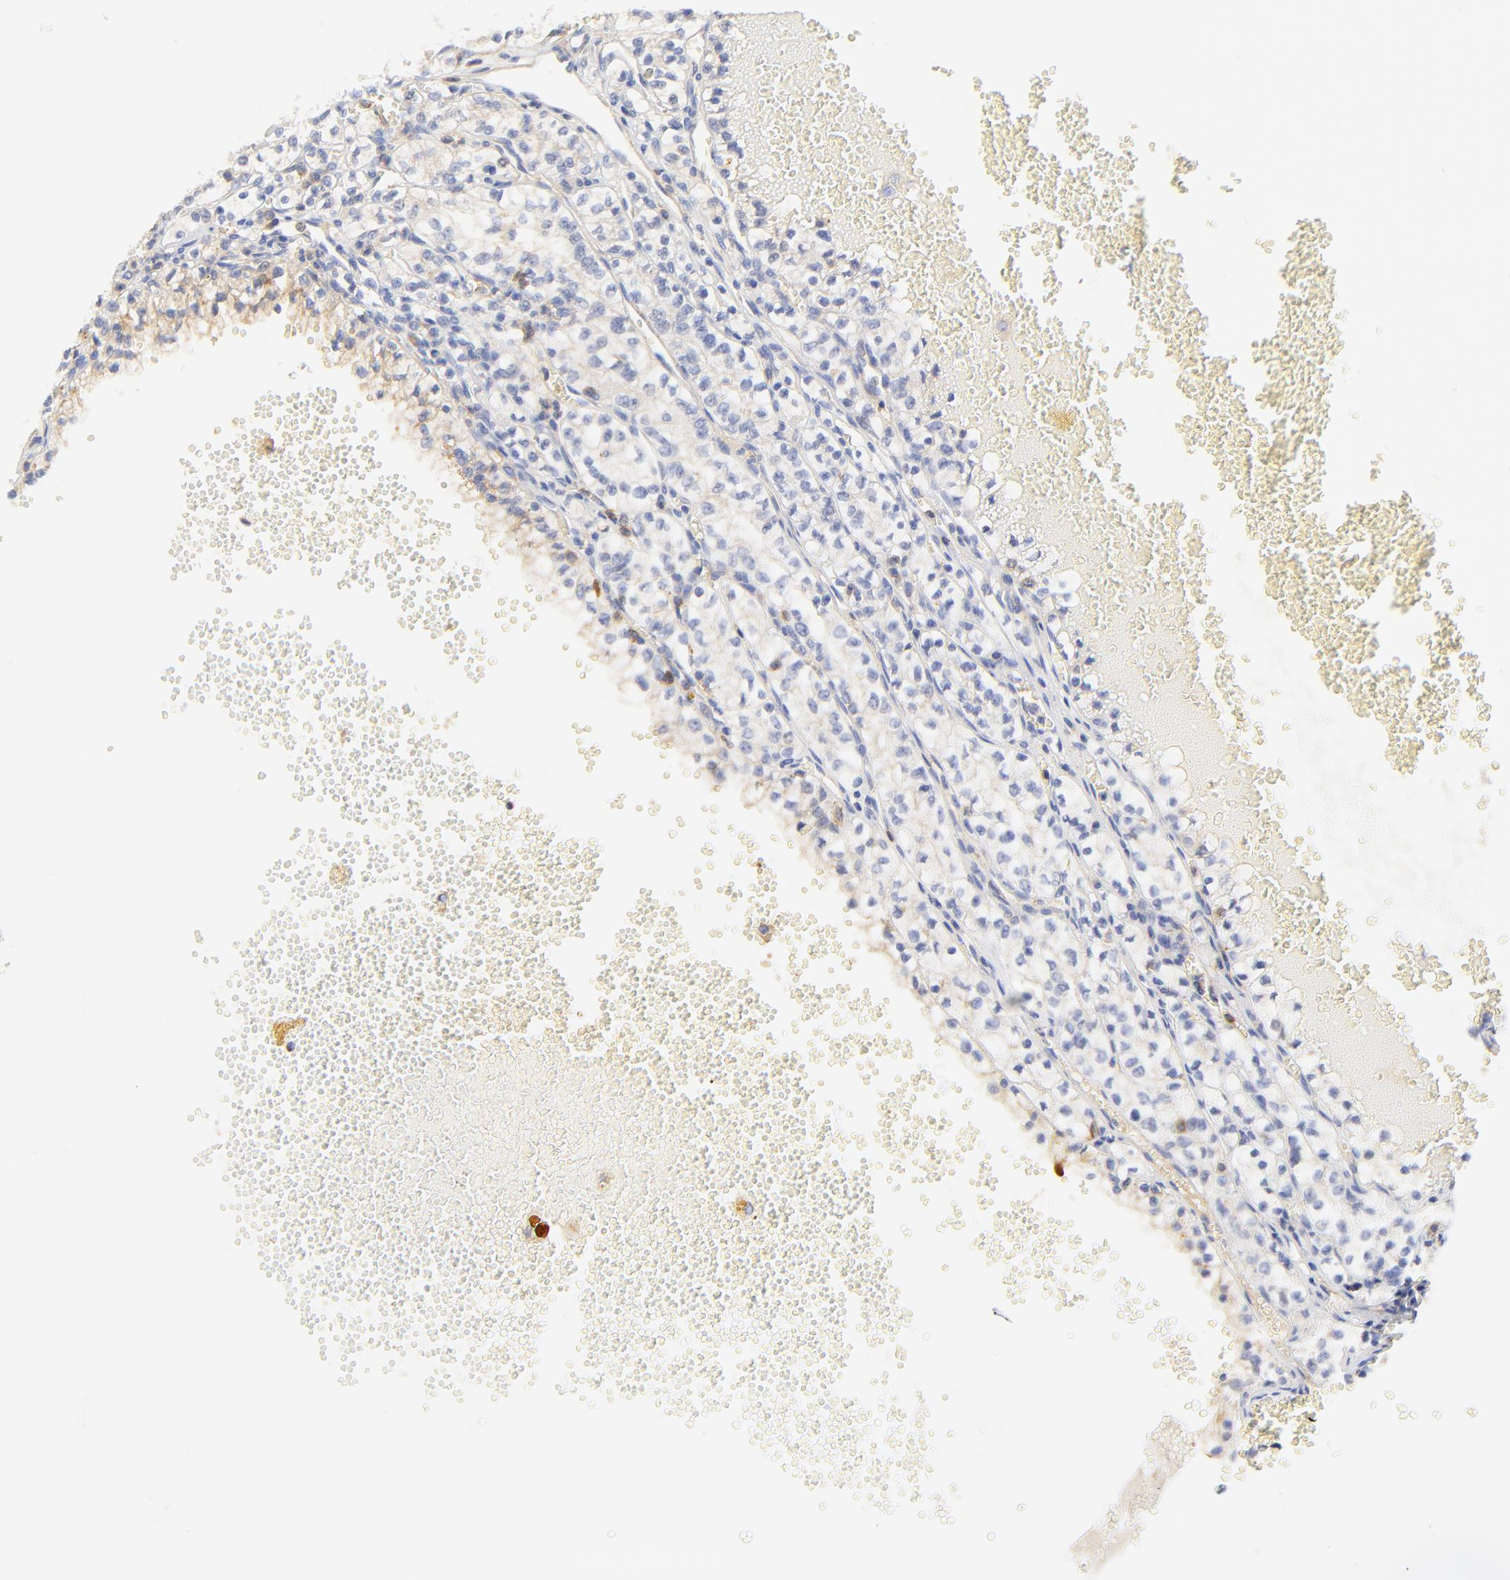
{"staining": {"intensity": "weak", "quantity": "<25%", "location": "cytoplasmic/membranous"}, "tissue": "renal cancer", "cell_type": "Tumor cells", "image_type": "cancer", "snomed": [{"axis": "morphology", "description": "Adenocarcinoma, NOS"}, {"axis": "topography", "description": "Kidney"}], "caption": "Immunohistochemistry photomicrograph of adenocarcinoma (renal) stained for a protein (brown), which exhibits no staining in tumor cells.", "gene": "MDGA2", "patient": {"sex": "male", "age": 61}}